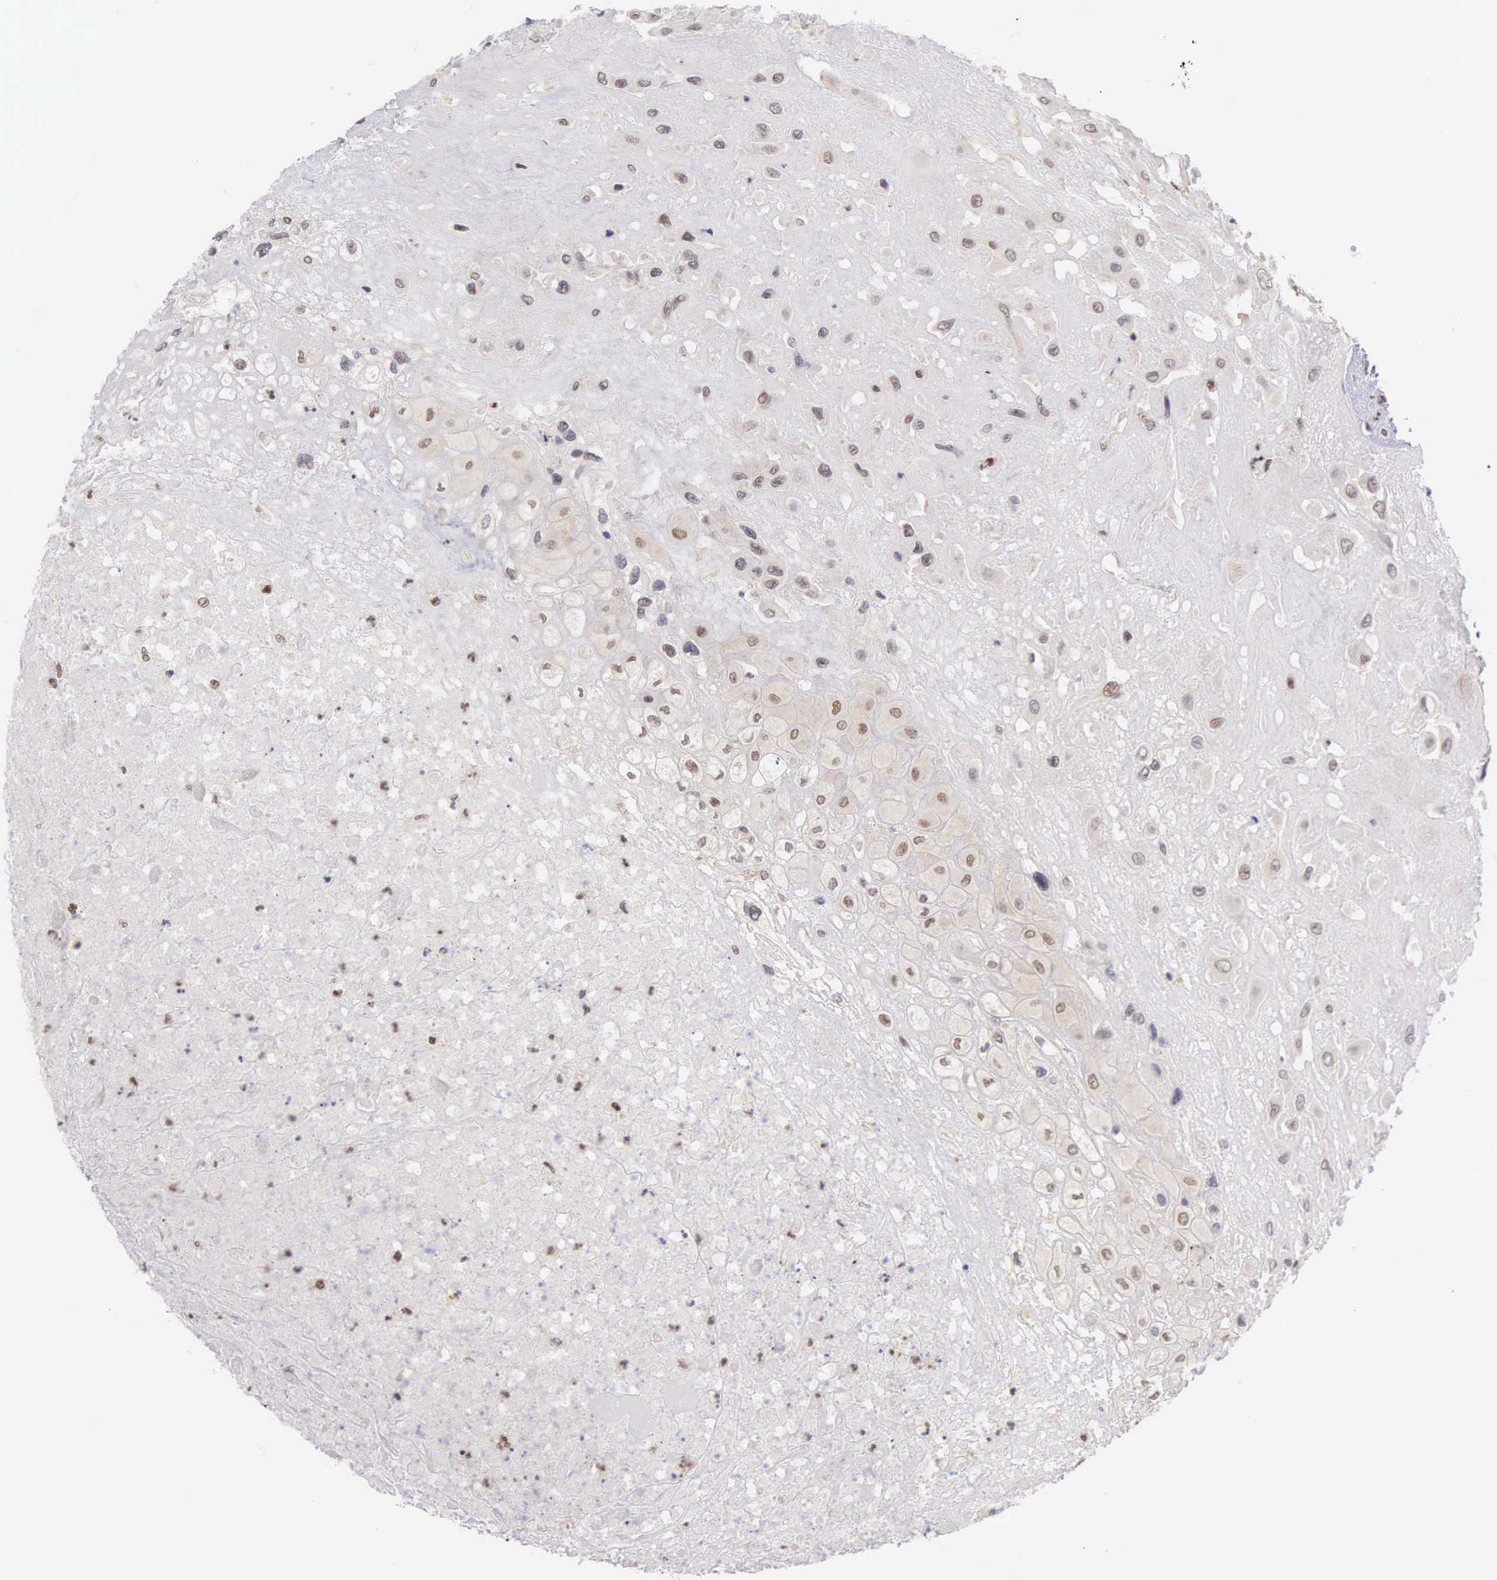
{"staining": {"intensity": "moderate", "quantity": "25%-75%", "location": "cytoplasmic/membranous,nuclear"}, "tissue": "placenta", "cell_type": "Decidual cells", "image_type": "normal", "snomed": [{"axis": "morphology", "description": "Normal tissue, NOS"}, {"axis": "topography", "description": "Placenta"}], "caption": "Protein expression analysis of unremarkable placenta reveals moderate cytoplasmic/membranous,nuclear positivity in about 25%-75% of decidual cells.", "gene": "GRK3", "patient": {"sex": "female", "age": 31}}